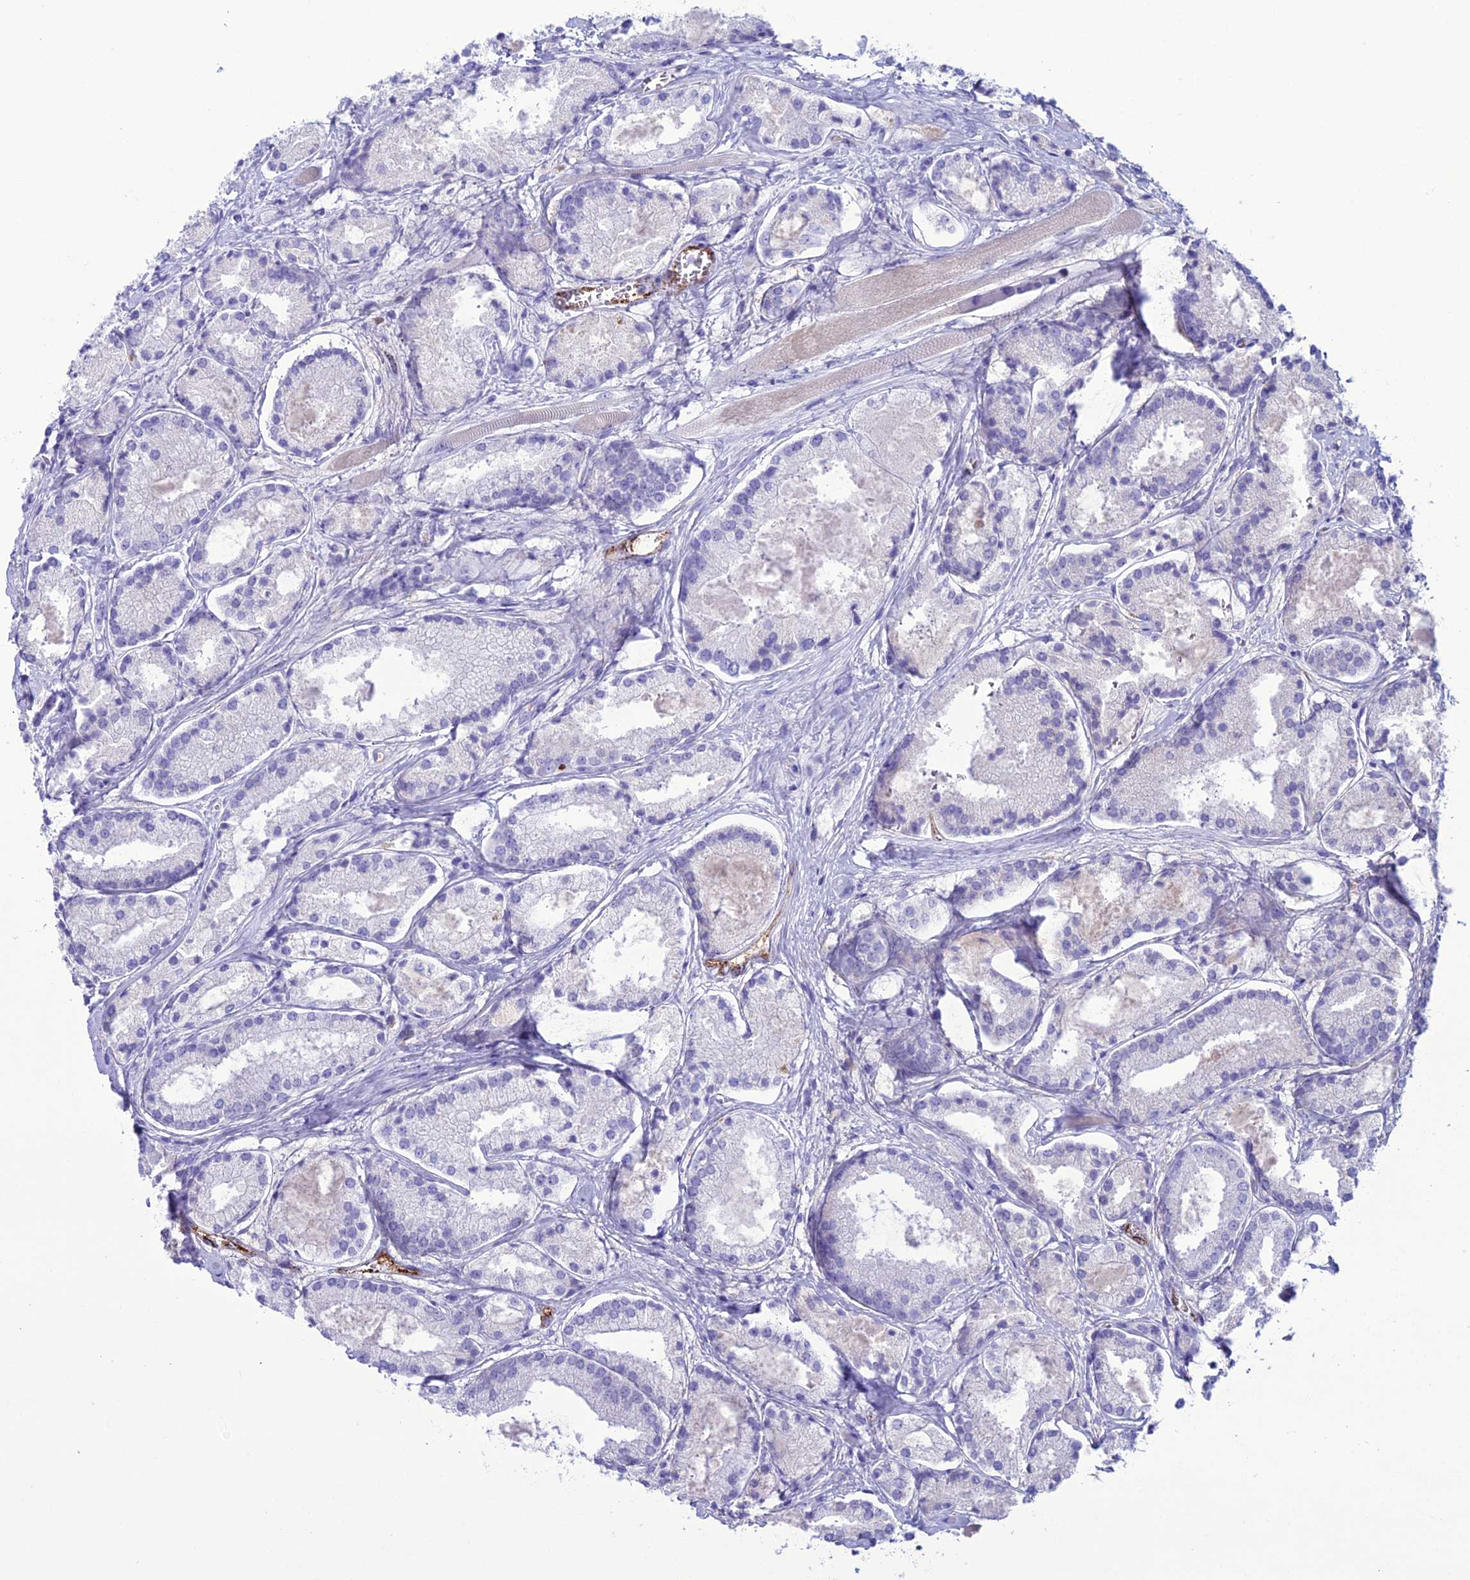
{"staining": {"intensity": "negative", "quantity": "none", "location": "none"}, "tissue": "prostate cancer", "cell_type": "Tumor cells", "image_type": "cancer", "snomed": [{"axis": "morphology", "description": "Adenocarcinoma, High grade"}, {"axis": "topography", "description": "Prostate"}], "caption": "This is an IHC histopathology image of prostate adenocarcinoma (high-grade). There is no positivity in tumor cells.", "gene": "CDC42EP5", "patient": {"sex": "male", "age": 67}}